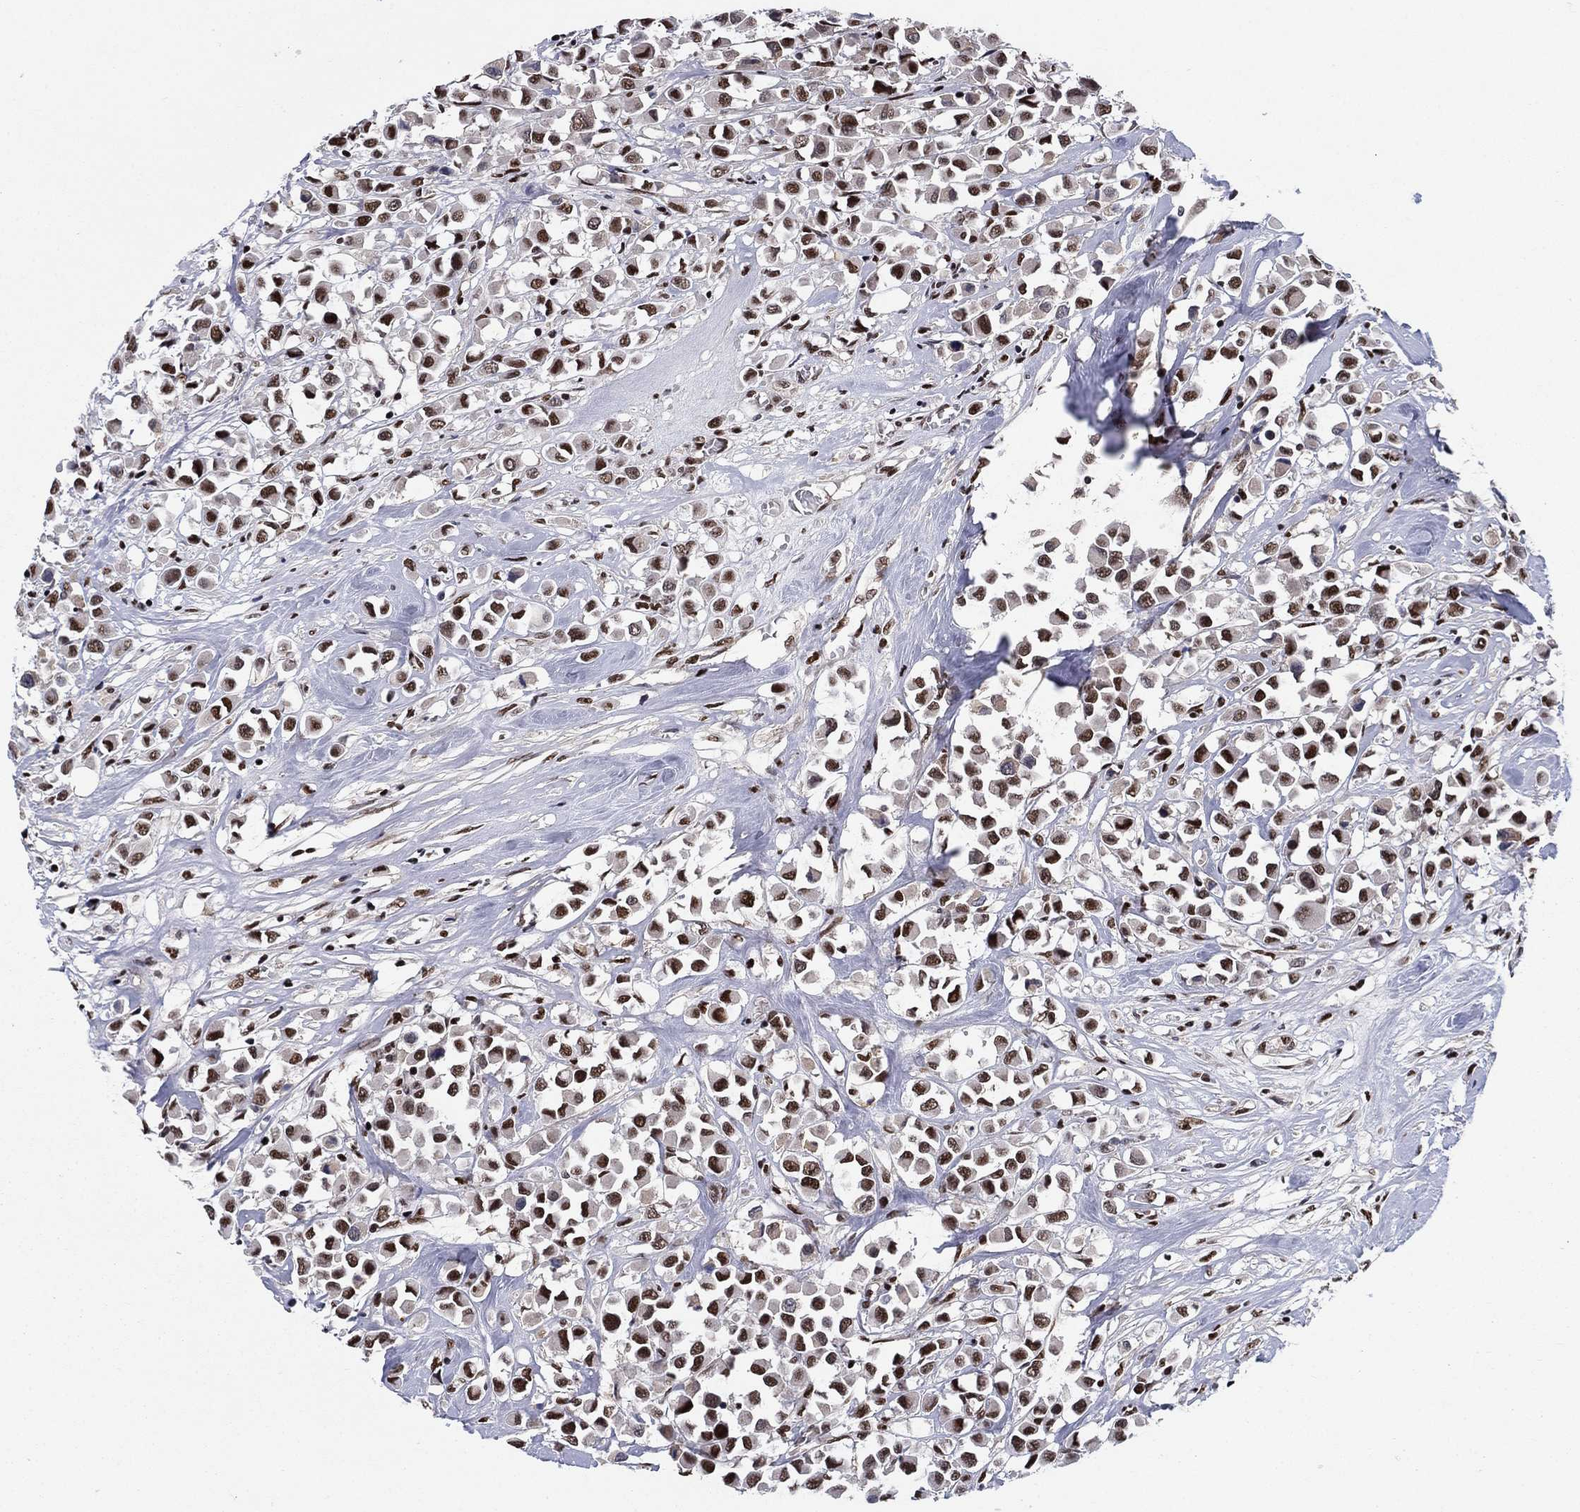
{"staining": {"intensity": "moderate", "quantity": ">75%", "location": "nuclear"}, "tissue": "breast cancer", "cell_type": "Tumor cells", "image_type": "cancer", "snomed": [{"axis": "morphology", "description": "Duct carcinoma"}, {"axis": "topography", "description": "Breast"}], "caption": "About >75% of tumor cells in intraductal carcinoma (breast) display moderate nuclear protein positivity as visualized by brown immunohistochemical staining.", "gene": "RPRD1B", "patient": {"sex": "female", "age": 61}}